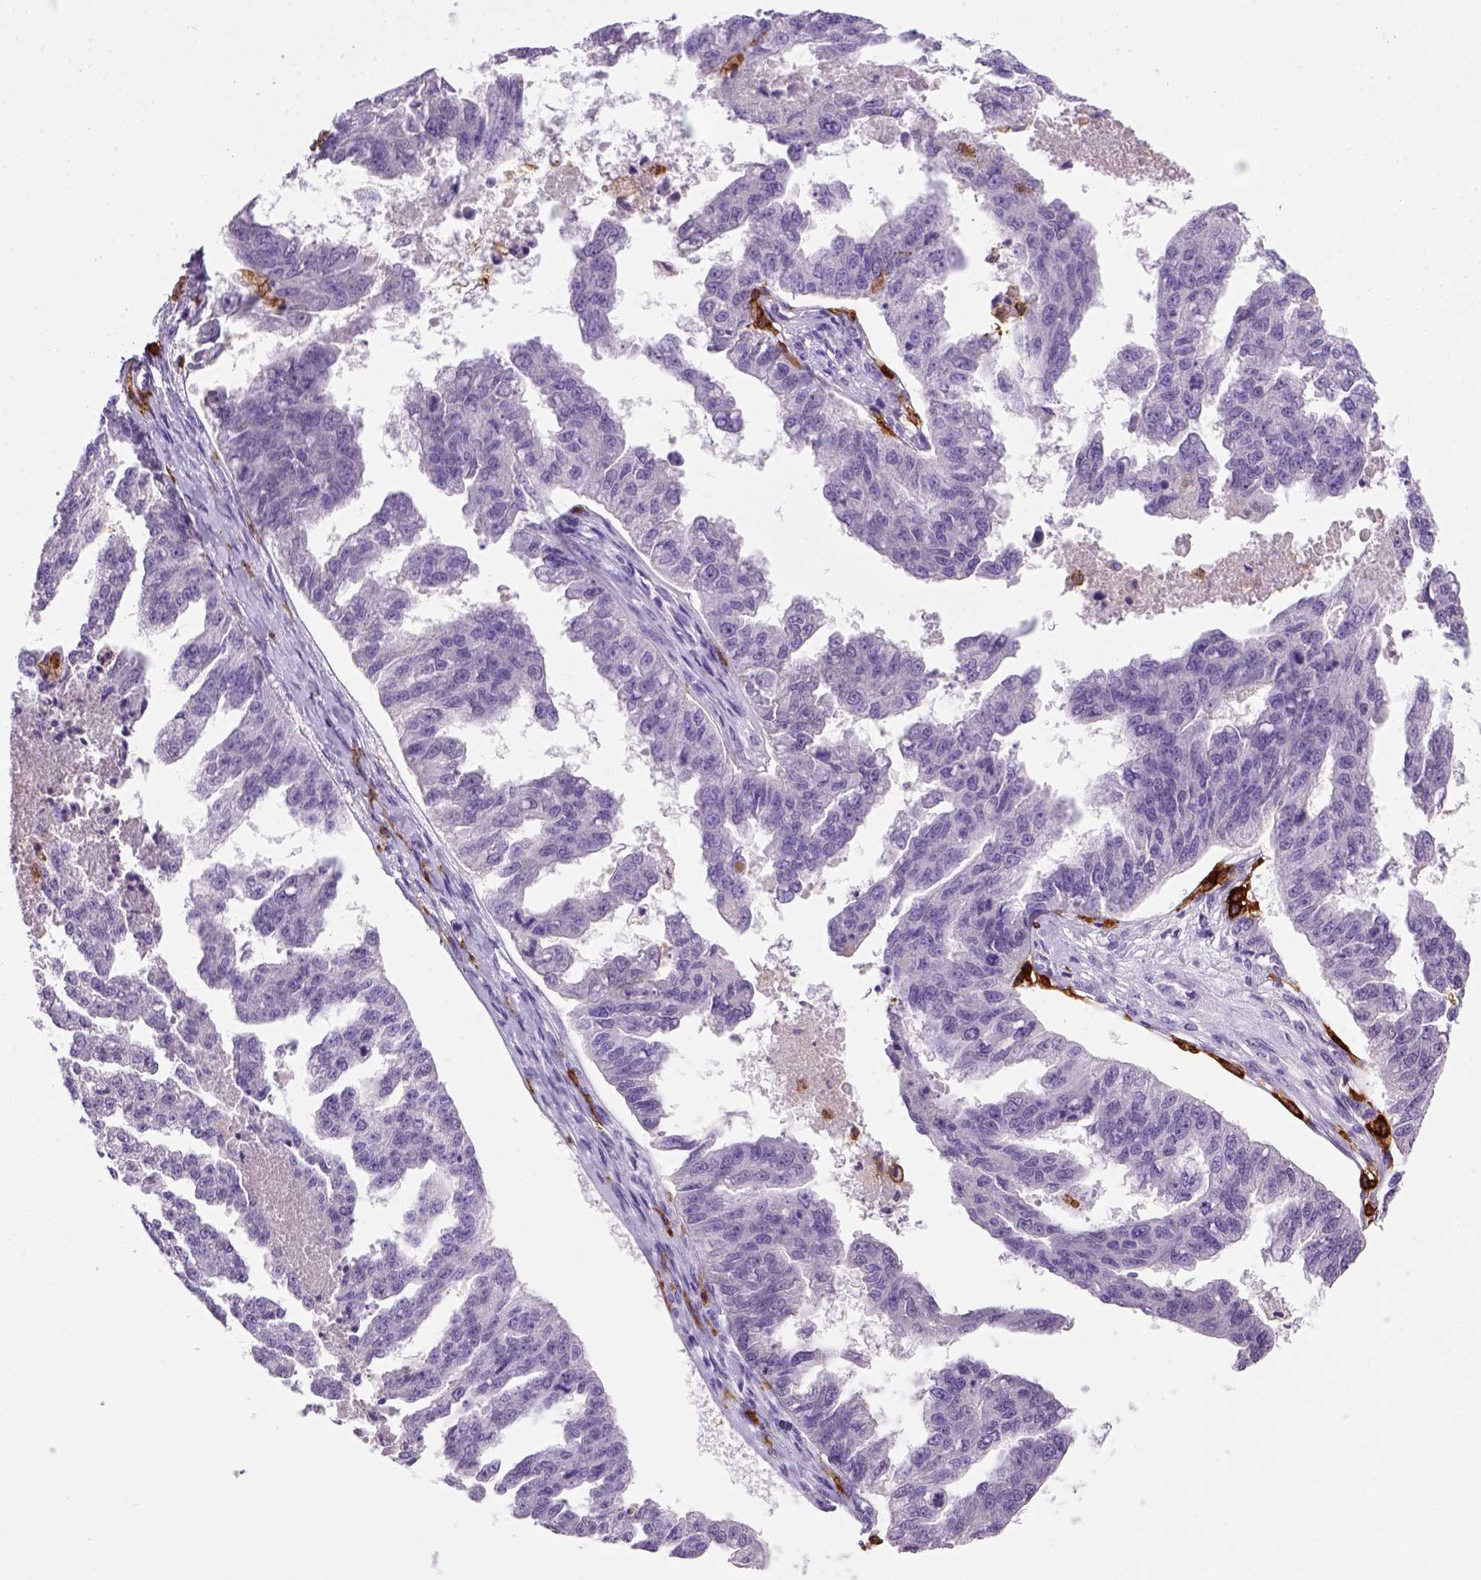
{"staining": {"intensity": "negative", "quantity": "none", "location": "none"}, "tissue": "ovarian cancer", "cell_type": "Tumor cells", "image_type": "cancer", "snomed": [{"axis": "morphology", "description": "Cystadenocarcinoma, serous, NOS"}, {"axis": "topography", "description": "Ovary"}], "caption": "The IHC photomicrograph has no significant positivity in tumor cells of ovarian cancer (serous cystadenocarcinoma) tissue.", "gene": "CD14", "patient": {"sex": "female", "age": 58}}